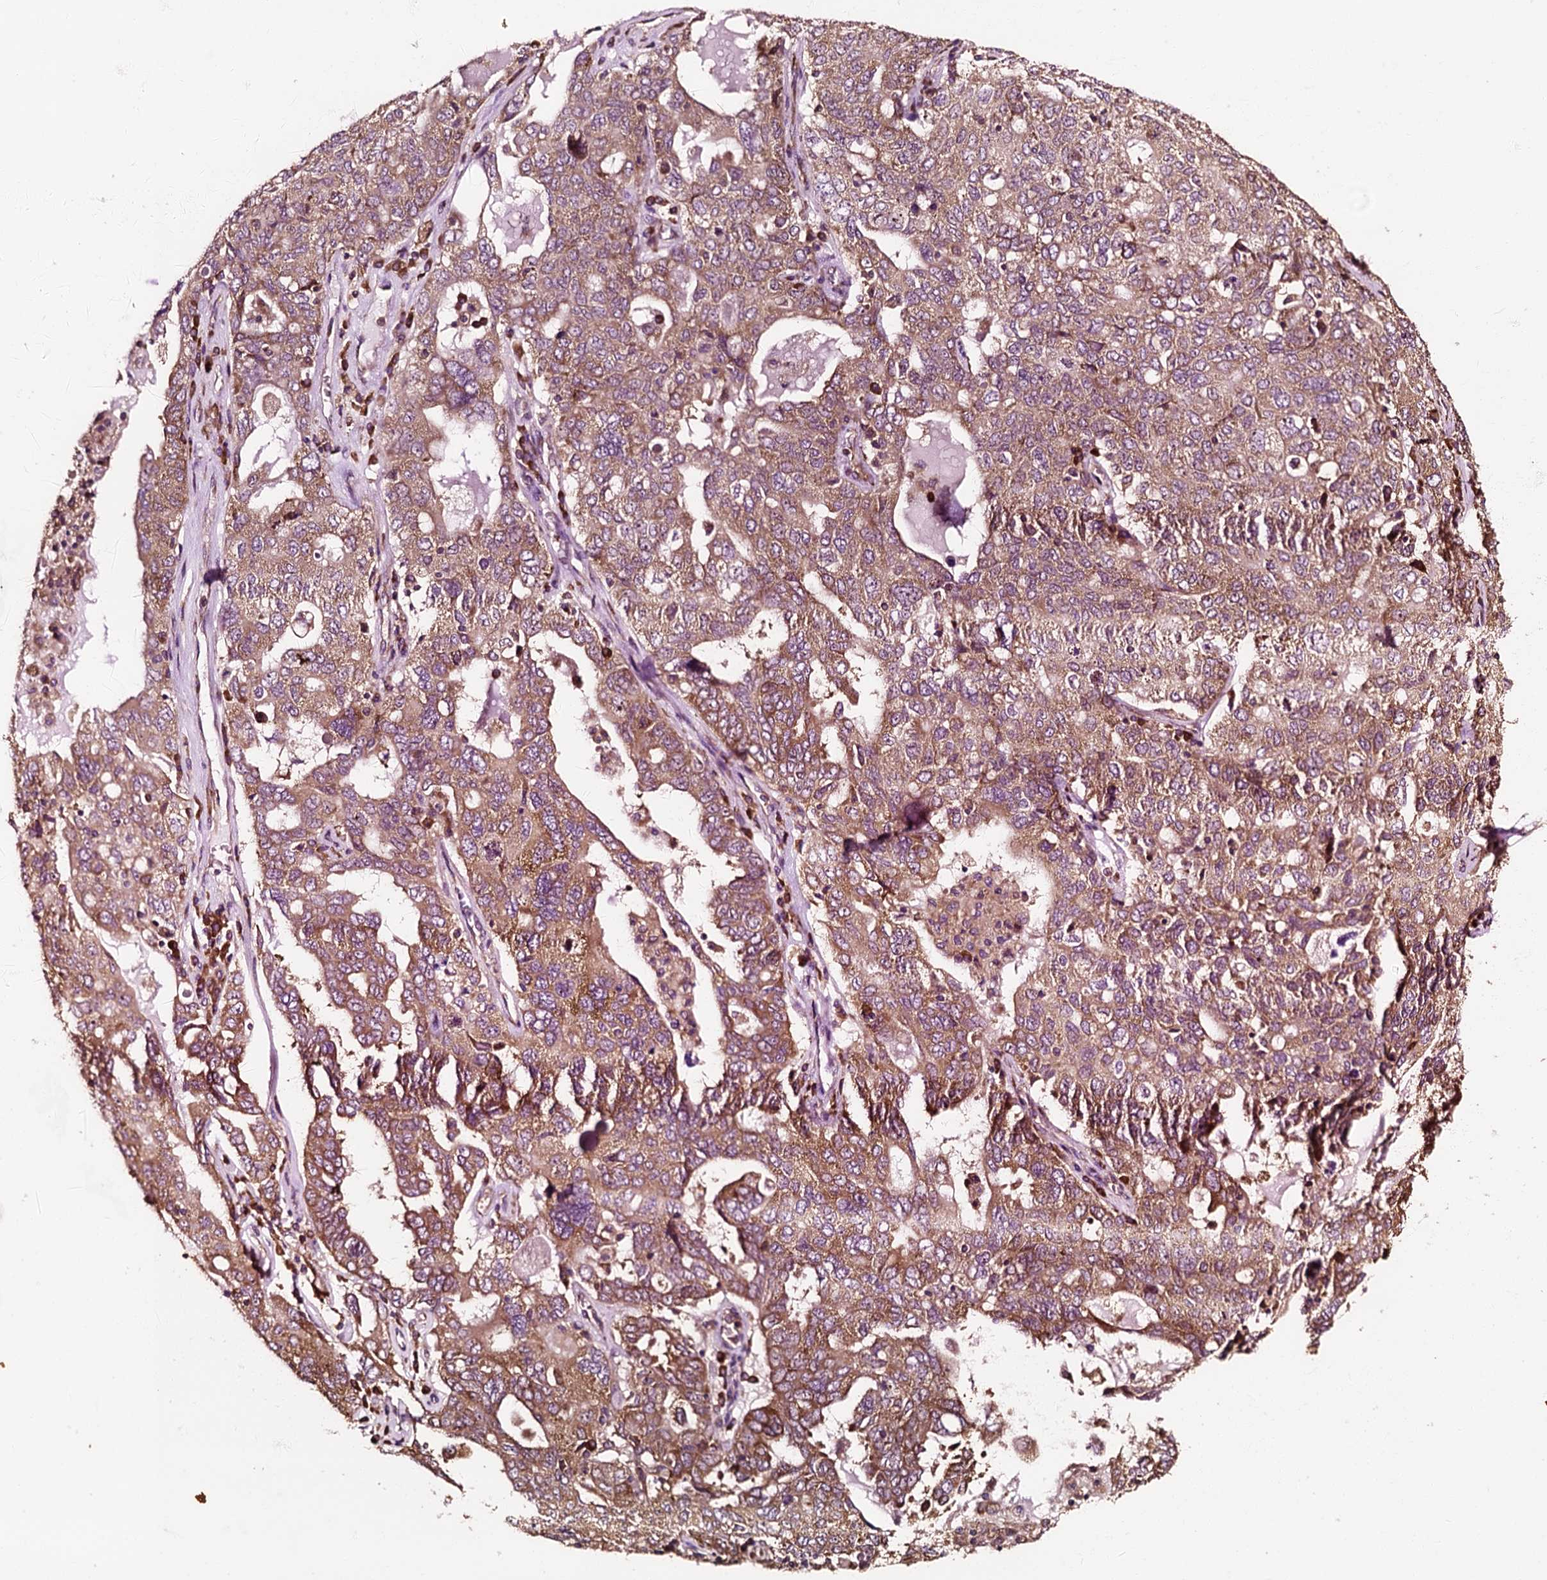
{"staining": {"intensity": "moderate", "quantity": ">75%", "location": "cytoplasmic/membranous"}, "tissue": "ovarian cancer", "cell_type": "Tumor cells", "image_type": "cancer", "snomed": [{"axis": "morphology", "description": "Carcinoma, endometroid"}, {"axis": "topography", "description": "Ovary"}], "caption": "DAB immunohistochemical staining of human ovarian endometroid carcinoma displays moderate cytoplasmic/membranous protein expression in about >75% of tumor cells.", "gene": "ATP2C1", "patient": {"sex": "female", "age": 62}}